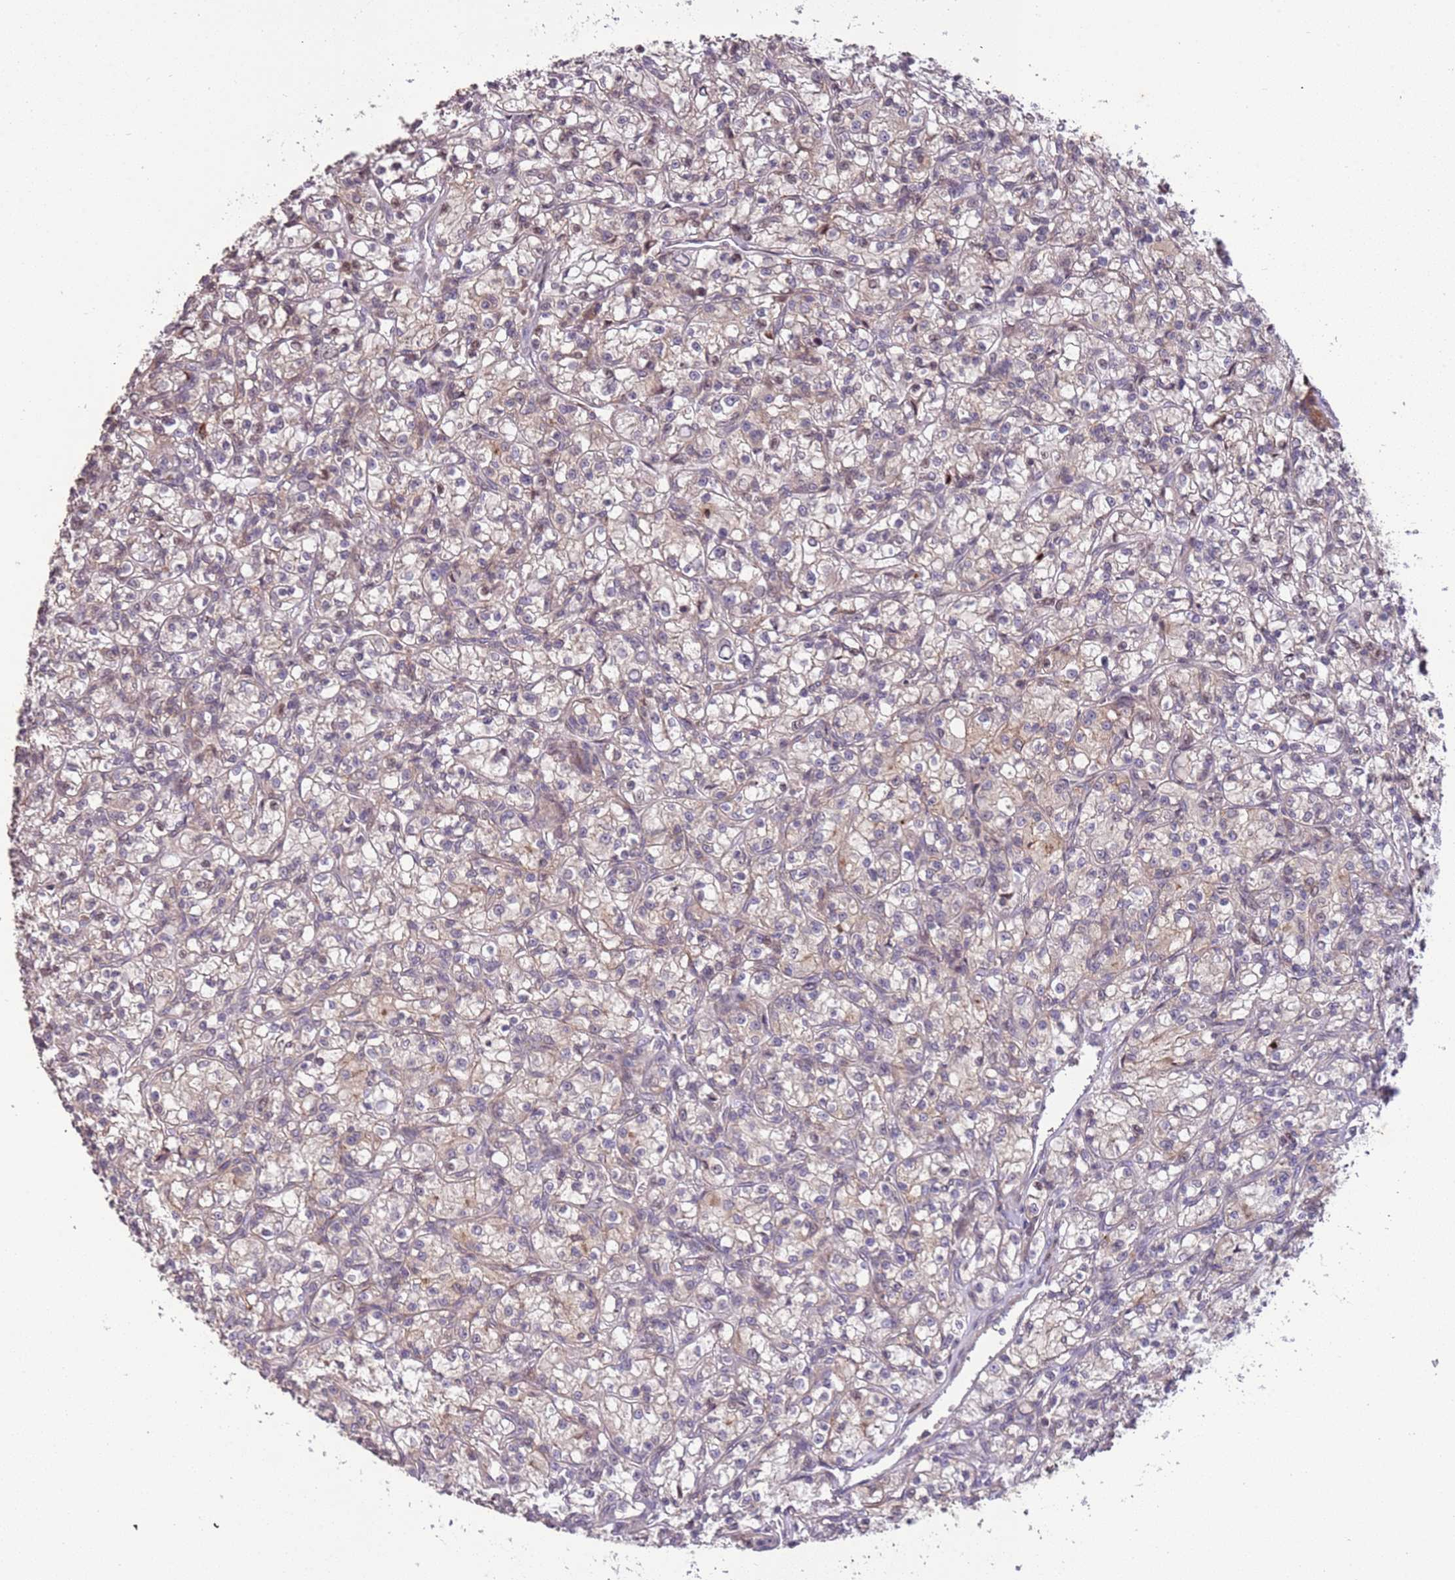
{"staining": {"intensity": "negative", "quantity": "none", "location": "none"}, "tissue": "renal cancer", "cell_type": "Tumor cells", "image_type": "cancer", "snomed": [{"axis": "morphology", "description": "Adenocarcinoma, NOS"}, {"axis": "topography", "description": "Kidney"}], "caption": "Tumor cells show no significant protein staining in renal adenocarcinoma.", "gene": "SLC16A4", "patient": {"sex": "female", "age": 59}}